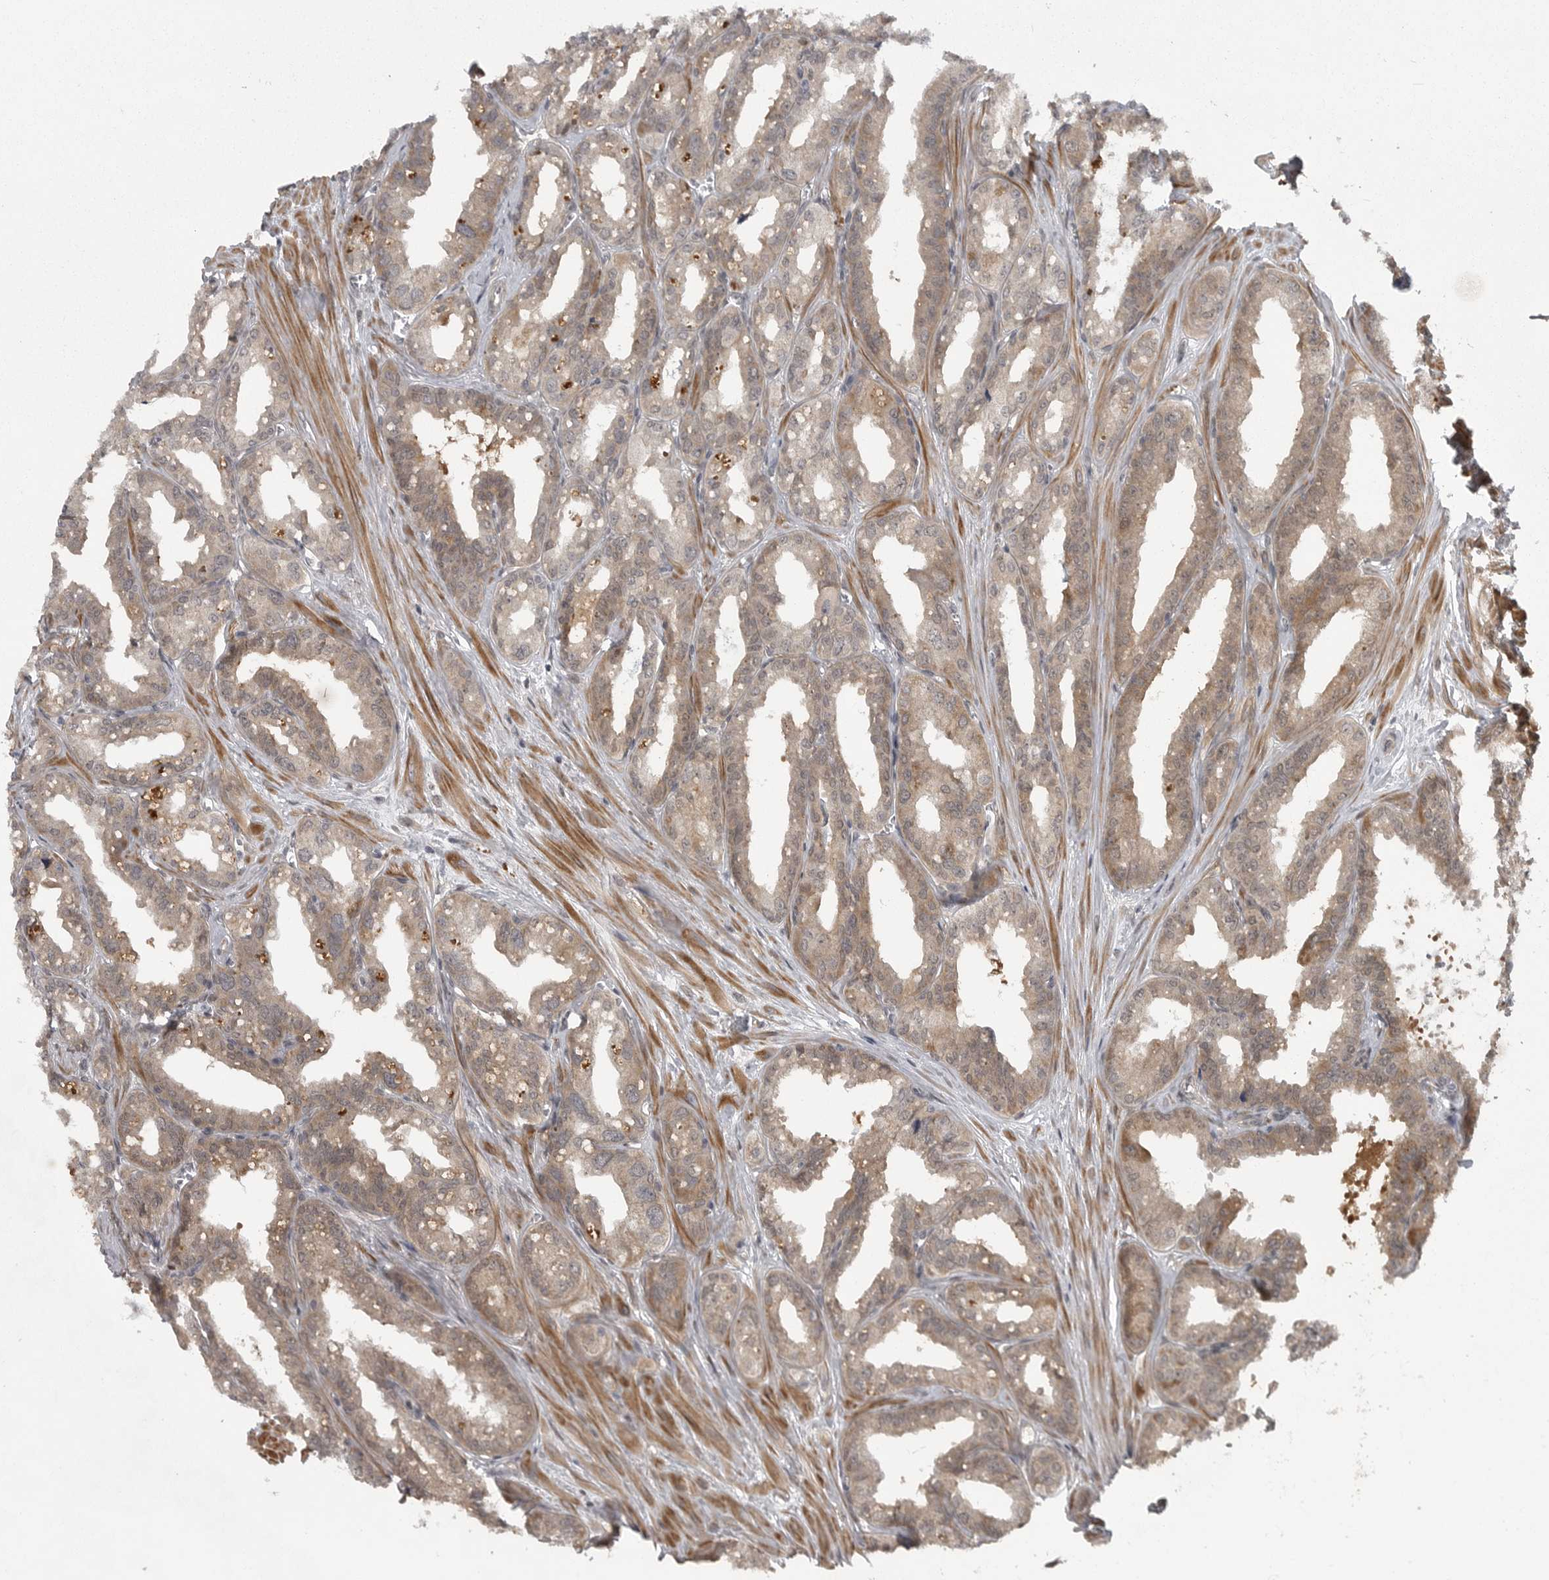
{"staining": {"intensity": "weak", "quantity": "25%-75%", "location": "cytoplasmic/membranous"}, "tissue": "seminal vesicle", "cell_type": "Glandular cells", "image_type": "normal", "snomed": [{"axis": "morphology", "description": "Normal tissue, NOS"}, {"axis": "topography", "description": "Prostate"}, {"axis": "topography", "description": "Seminal veicle"}], "caption": "Immunohistochemistry (IHC) image of normal human seminal vesicle stained for a protein (brown), which demonstrates low levels of weak cytoplasmic/membranous positivity in approximately 25%-75% of glandular cells.", "gene": "PPP1R9A", "patient": {"sex": "male", "age": 51}}